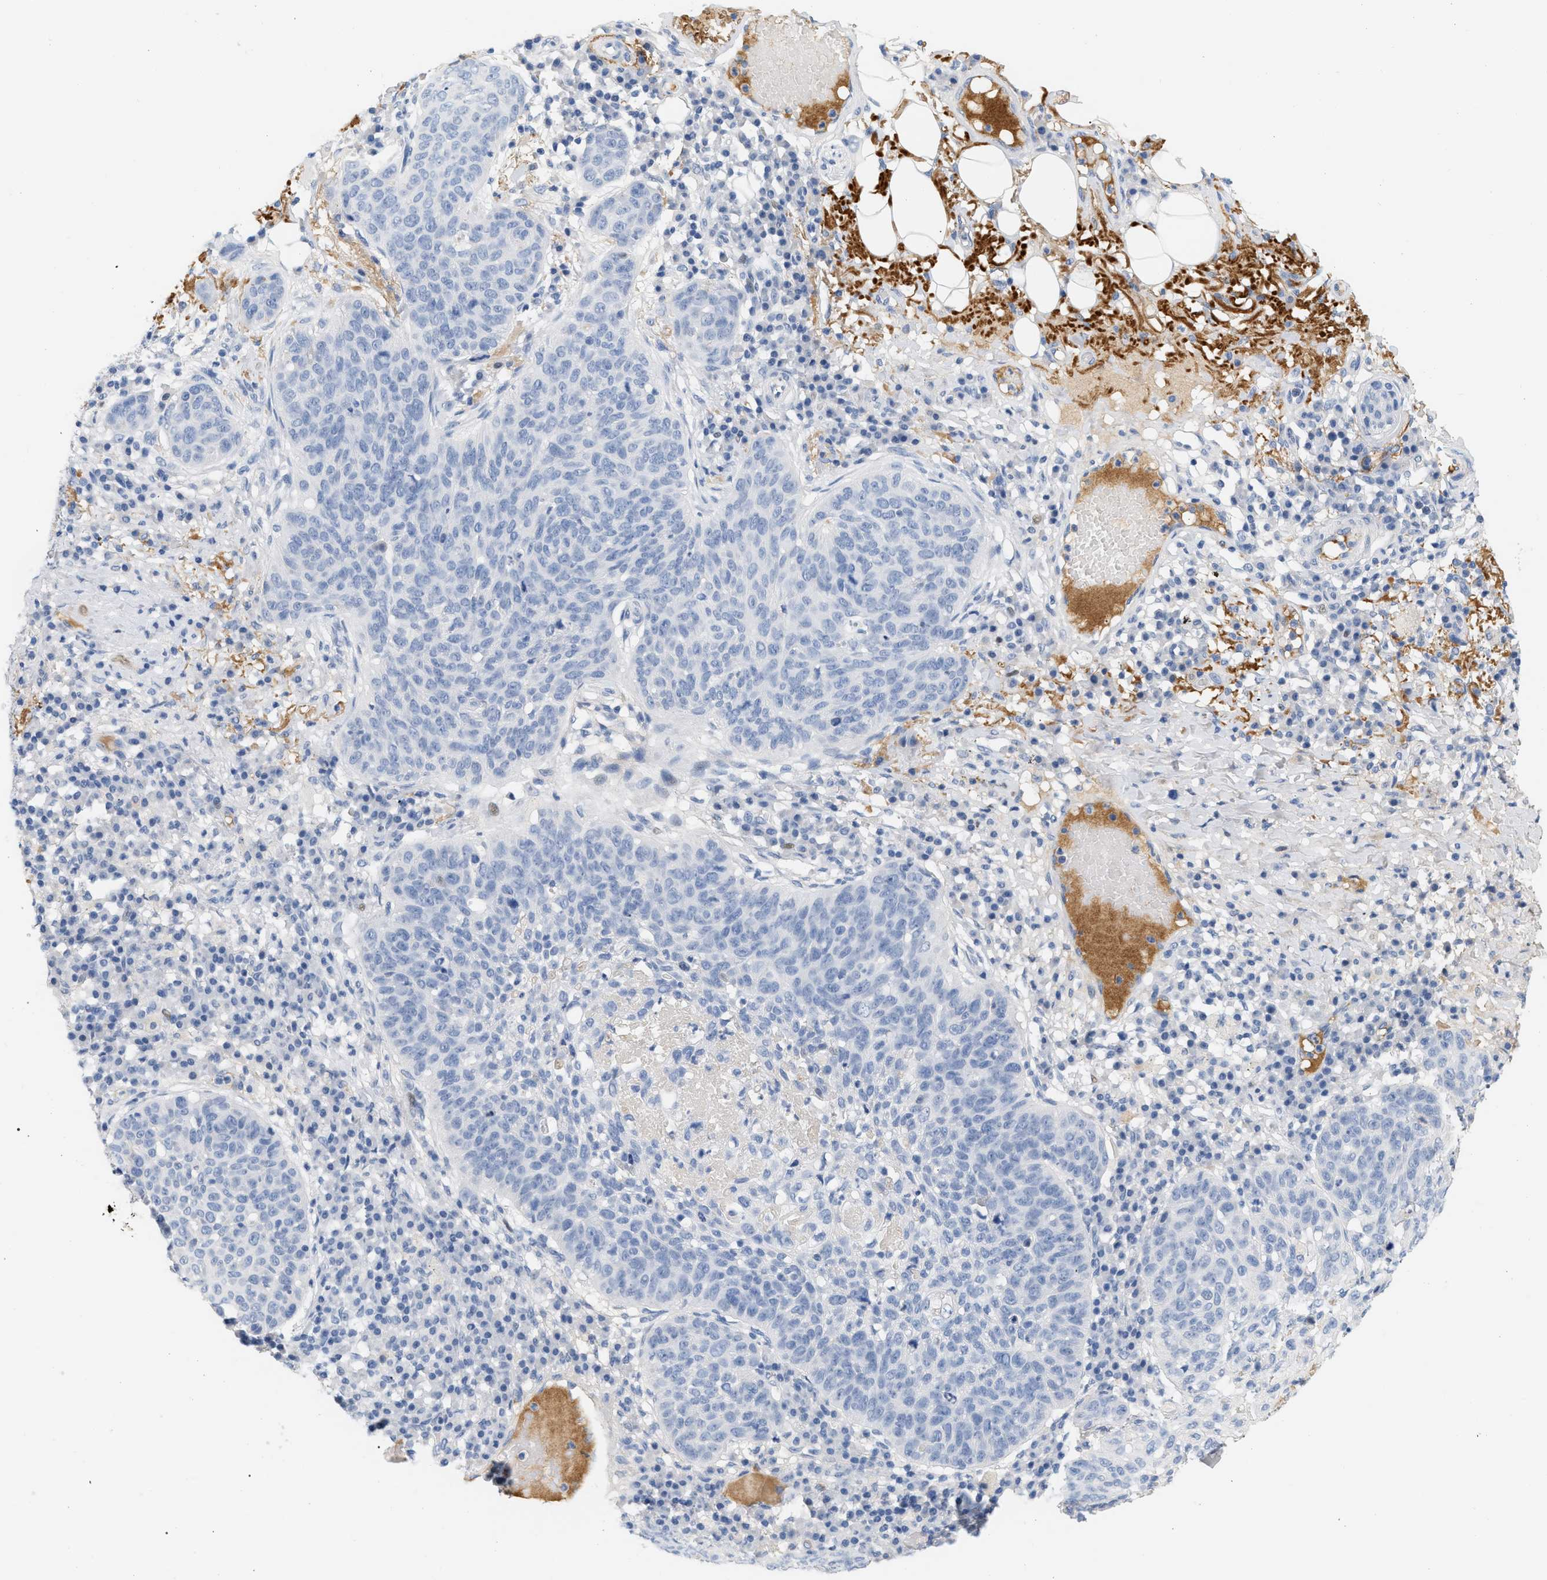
{"staining": {"intensity": "negative", "quantity": "none", "location": "none"}, "tissue": "skin cancer", "cell_type": "Tumor cells", "image_type": "cancer", "snomed": [{"axis": "morphology", "description": "Squamous cell carcinoma in situ, NOS"}, {"axis": "morphology", "description": "Squamous cell carcinoma, NOS"}, {"axis": "topography", "description": "Skin"}], "caption": "Squamous cell carcinoma in situ (skin) was stained to show a protein in brown. There is no significant staining in tumor cells.", "gene": "CFH", "patient": {"sex": "male", "age": 93}}